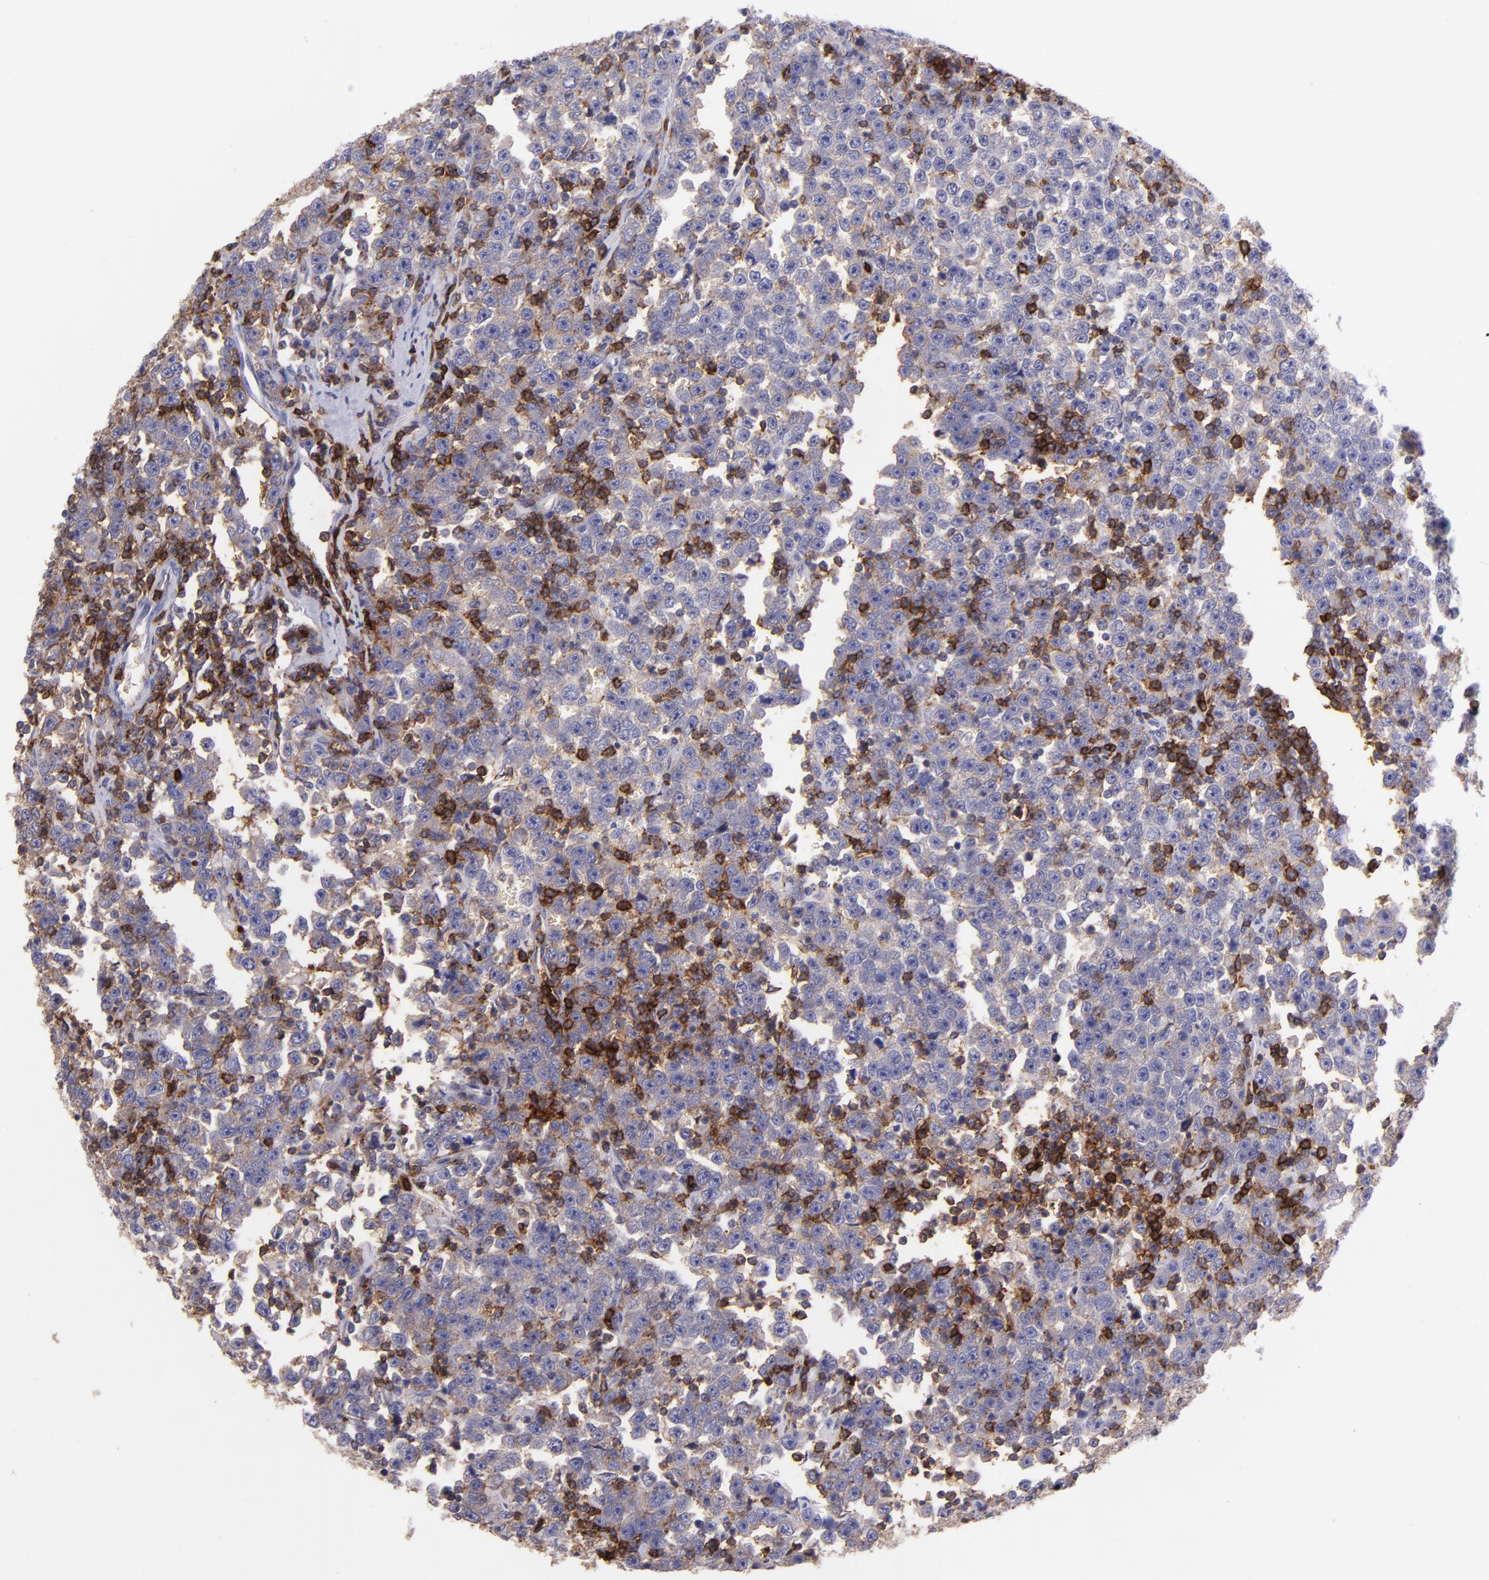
{"staining": {"intensity": "weak", "quantity": "<25%", "location": "cytoplasmic/membranous"}, "tissue": "testis cancer", "cell_type": "Tumor cells", "image_type": "cancer", "snomed": [{"axis": "morphology", "description": "Seminoma, NOS"}, {"axis": "topography", "description": "Testis"}], "caption": "Tumor cells are negative for brown protein staining in testis cancer.", "gene": "SPN", "patient": {"sex": "male", "age": 43}}